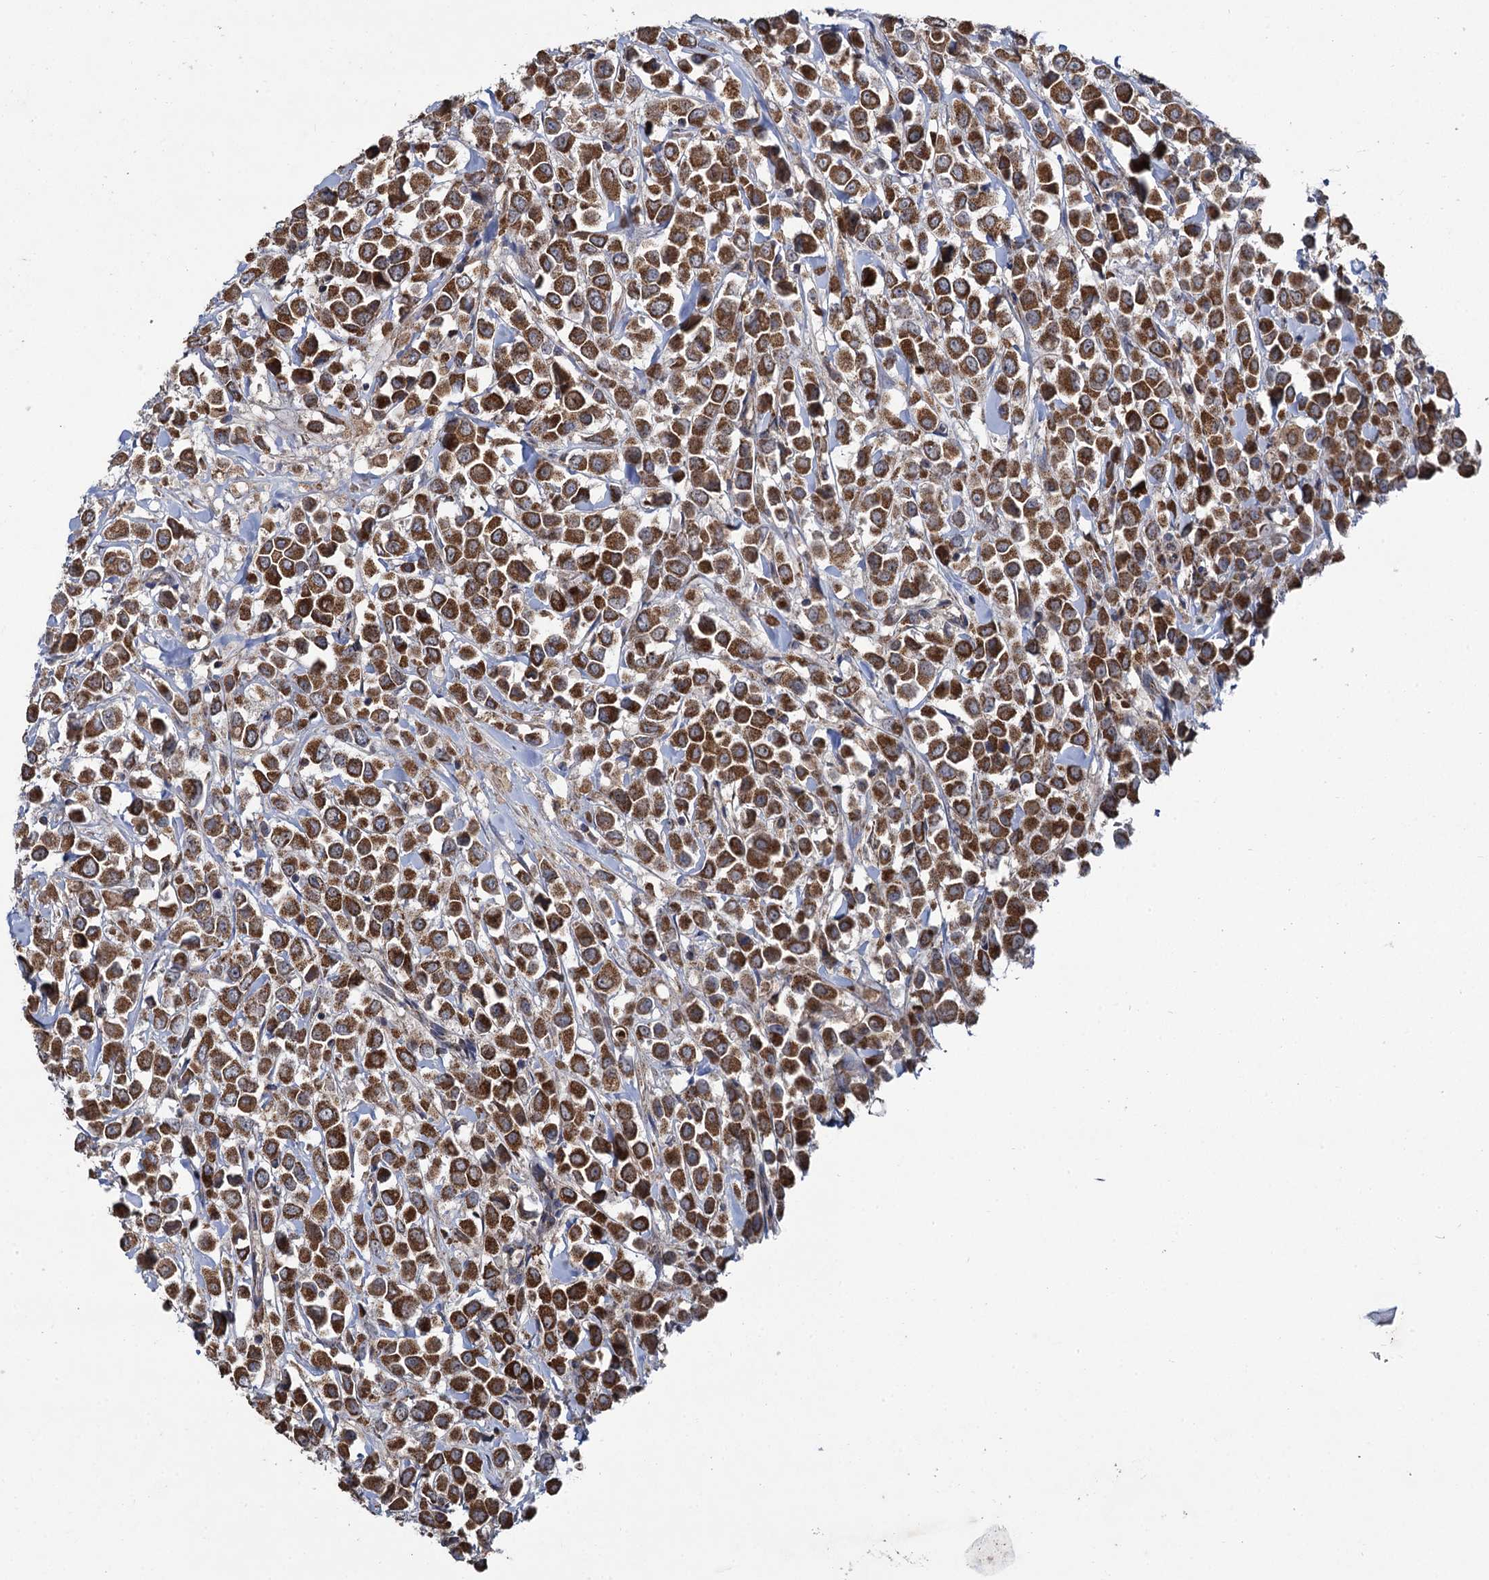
{"staining": {"intensity": "strong", "quantity": ">75%", "location": "cytoplasmic/membranous"}, "tissue": "breast cancer", "cell_type": "Tumor cells", "image_type": "cancer", "snomed": [{"axis": "morphology", "description": "Duct carcinoma"}, {"axis": "topography", "description": "Breast"}], "caption": "A histopathology image of invasive ductal carcinoma (breast) stained for a protein shows strong cytoplasmic/membranous brown staining in tumor cells. Using DAB (3,3'-diaminobenzidine) (brown) and hematoxylin (blue) stains, captured at high magnification using brightfield microscopy.", "gene": "METTL4", "patient": {"sex": "female", "age": 61}}